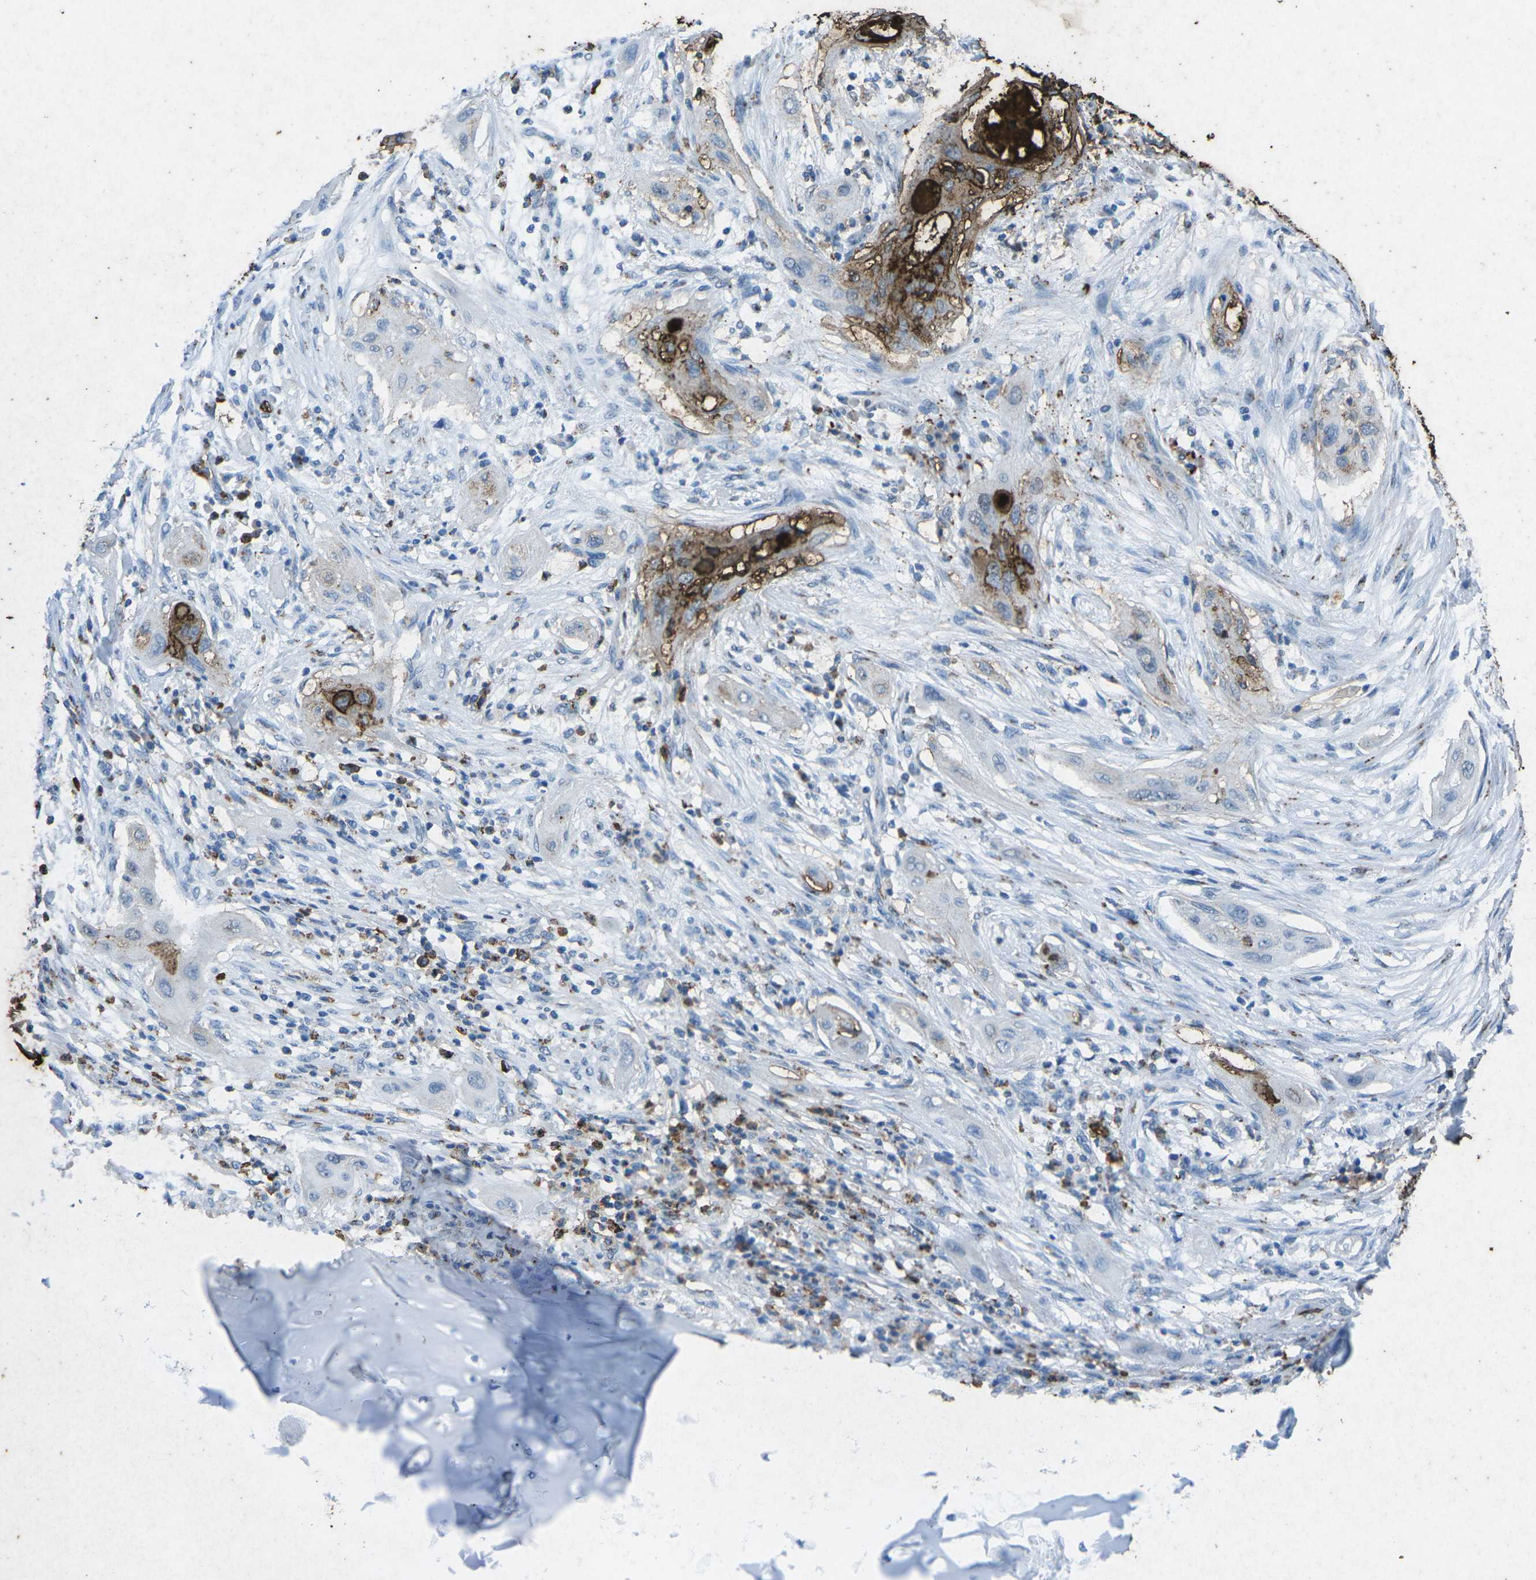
{"staining": {"intensity": "strong", "quantity": "<25%", "location": "cytoplasmic/membranous"}, "tissue": "lung cancer", "cell_type": "Tumor cells", "image_type": "cancer", "snomed": [{"axis": "morphology", "description": "Squamous cell carcinoma, NOS"}, {"axis": "topography", "description": "Lung"}], "caption": "Immunohistochemistry (IHC) staining of lung cancer (squamous cell carcinoma), which shows medium levels of strong cytoplasmic/membranous staining in about <25% of tumor cells indicating strong cytoplasmic/membranous protein staining. The staining was performed using DAB (brown) for protein detection and nuclei were counterstained in hematoxylin (blue).", "gene": "CTAGE1", "patient": {"sex": "female", "age": 47}}